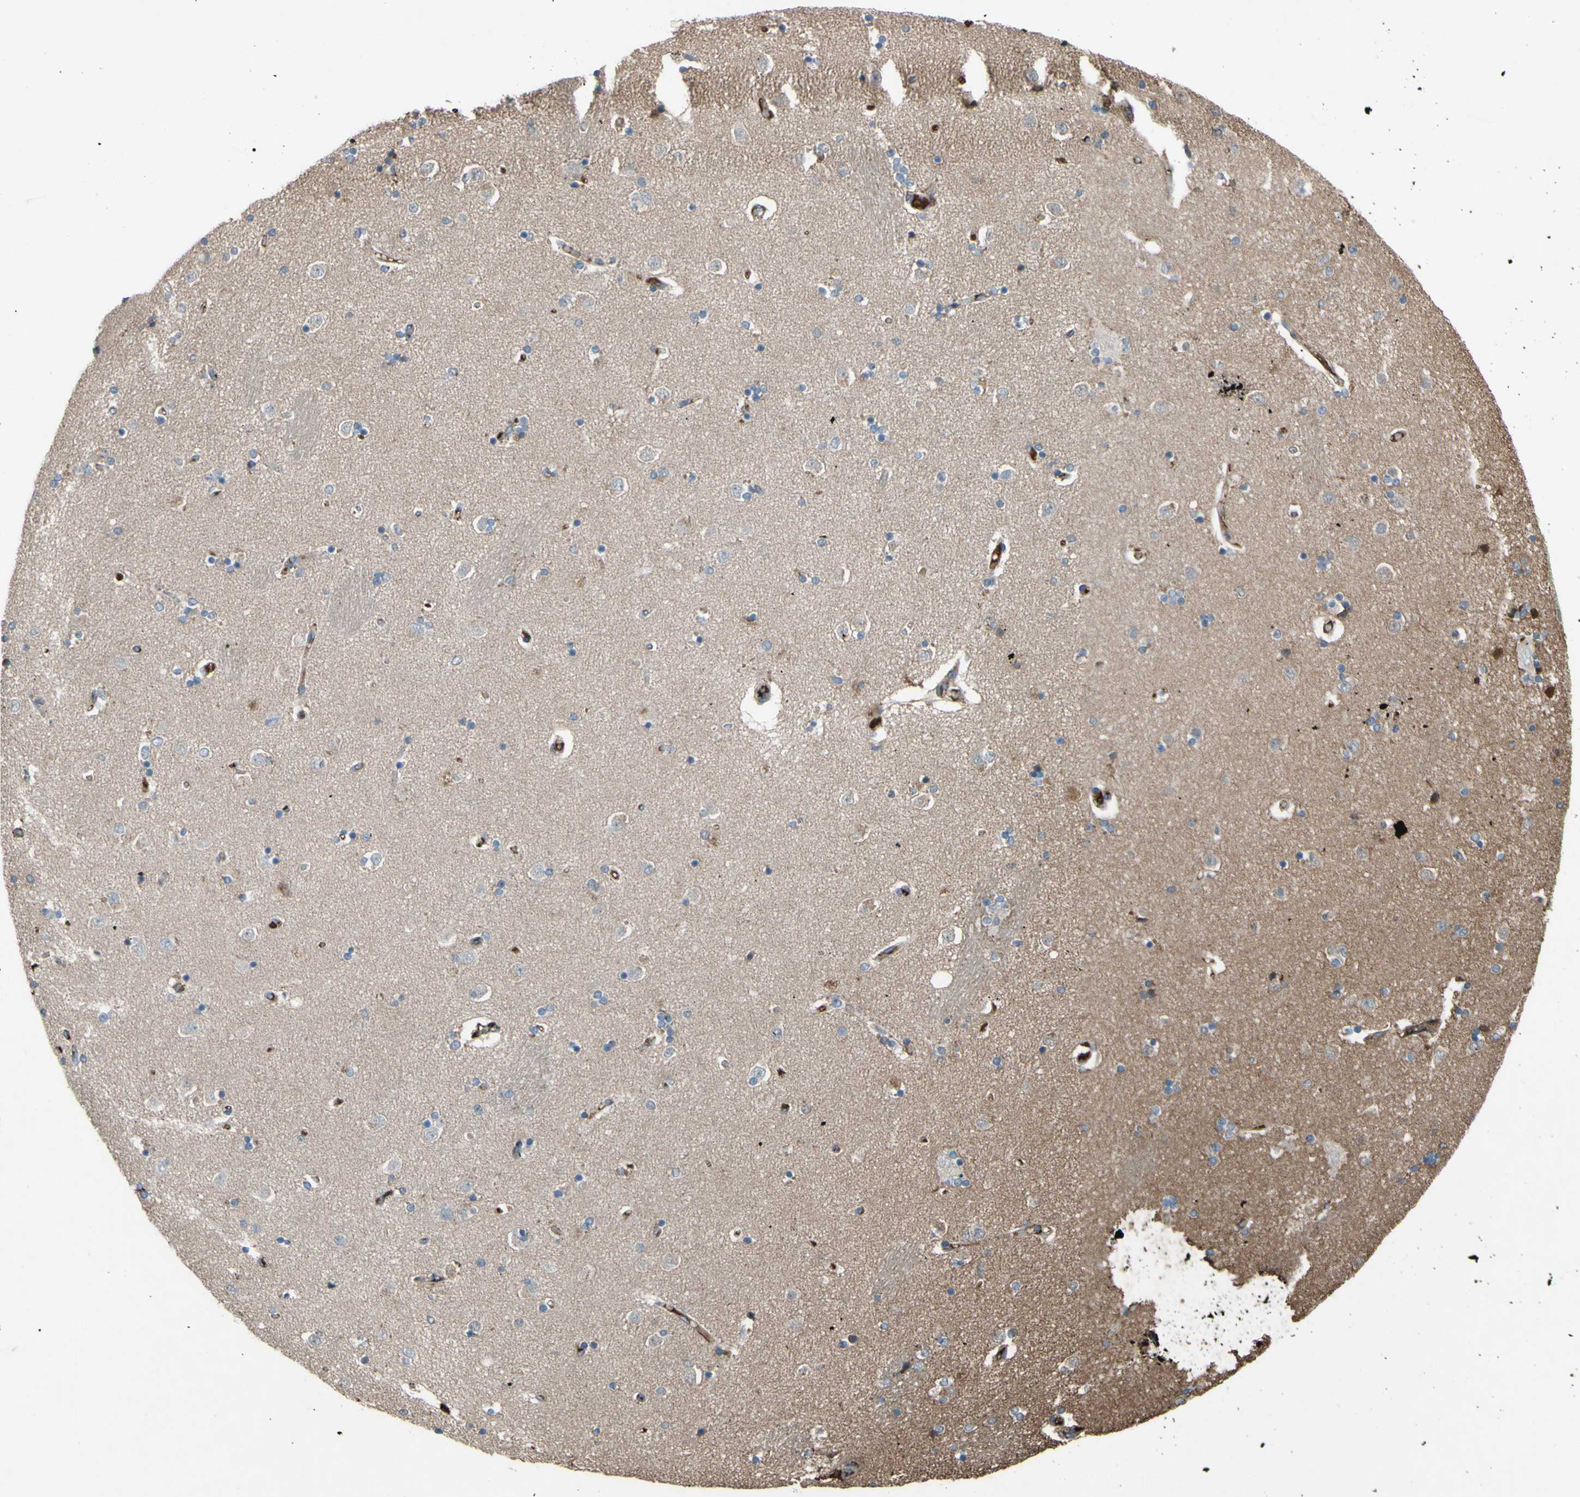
{"staining": {"intensity": "negative", "quantity": "none", "location": "none"}, "tissue": "caudate", "cell_type": "Glial cells", "image_type": "normal", "snomed": [{"axis": "morphology", "description": "Normal tissue, NOS"}, {"axis": "topography", "description": "Lateral ventricle wall"}], "caption": "Protein analysis of unremarkable caudate demonstrates no significant positivity in glial cells.", "gene": "PTGDS", "patient": {"sex": "female", "age": 54}}